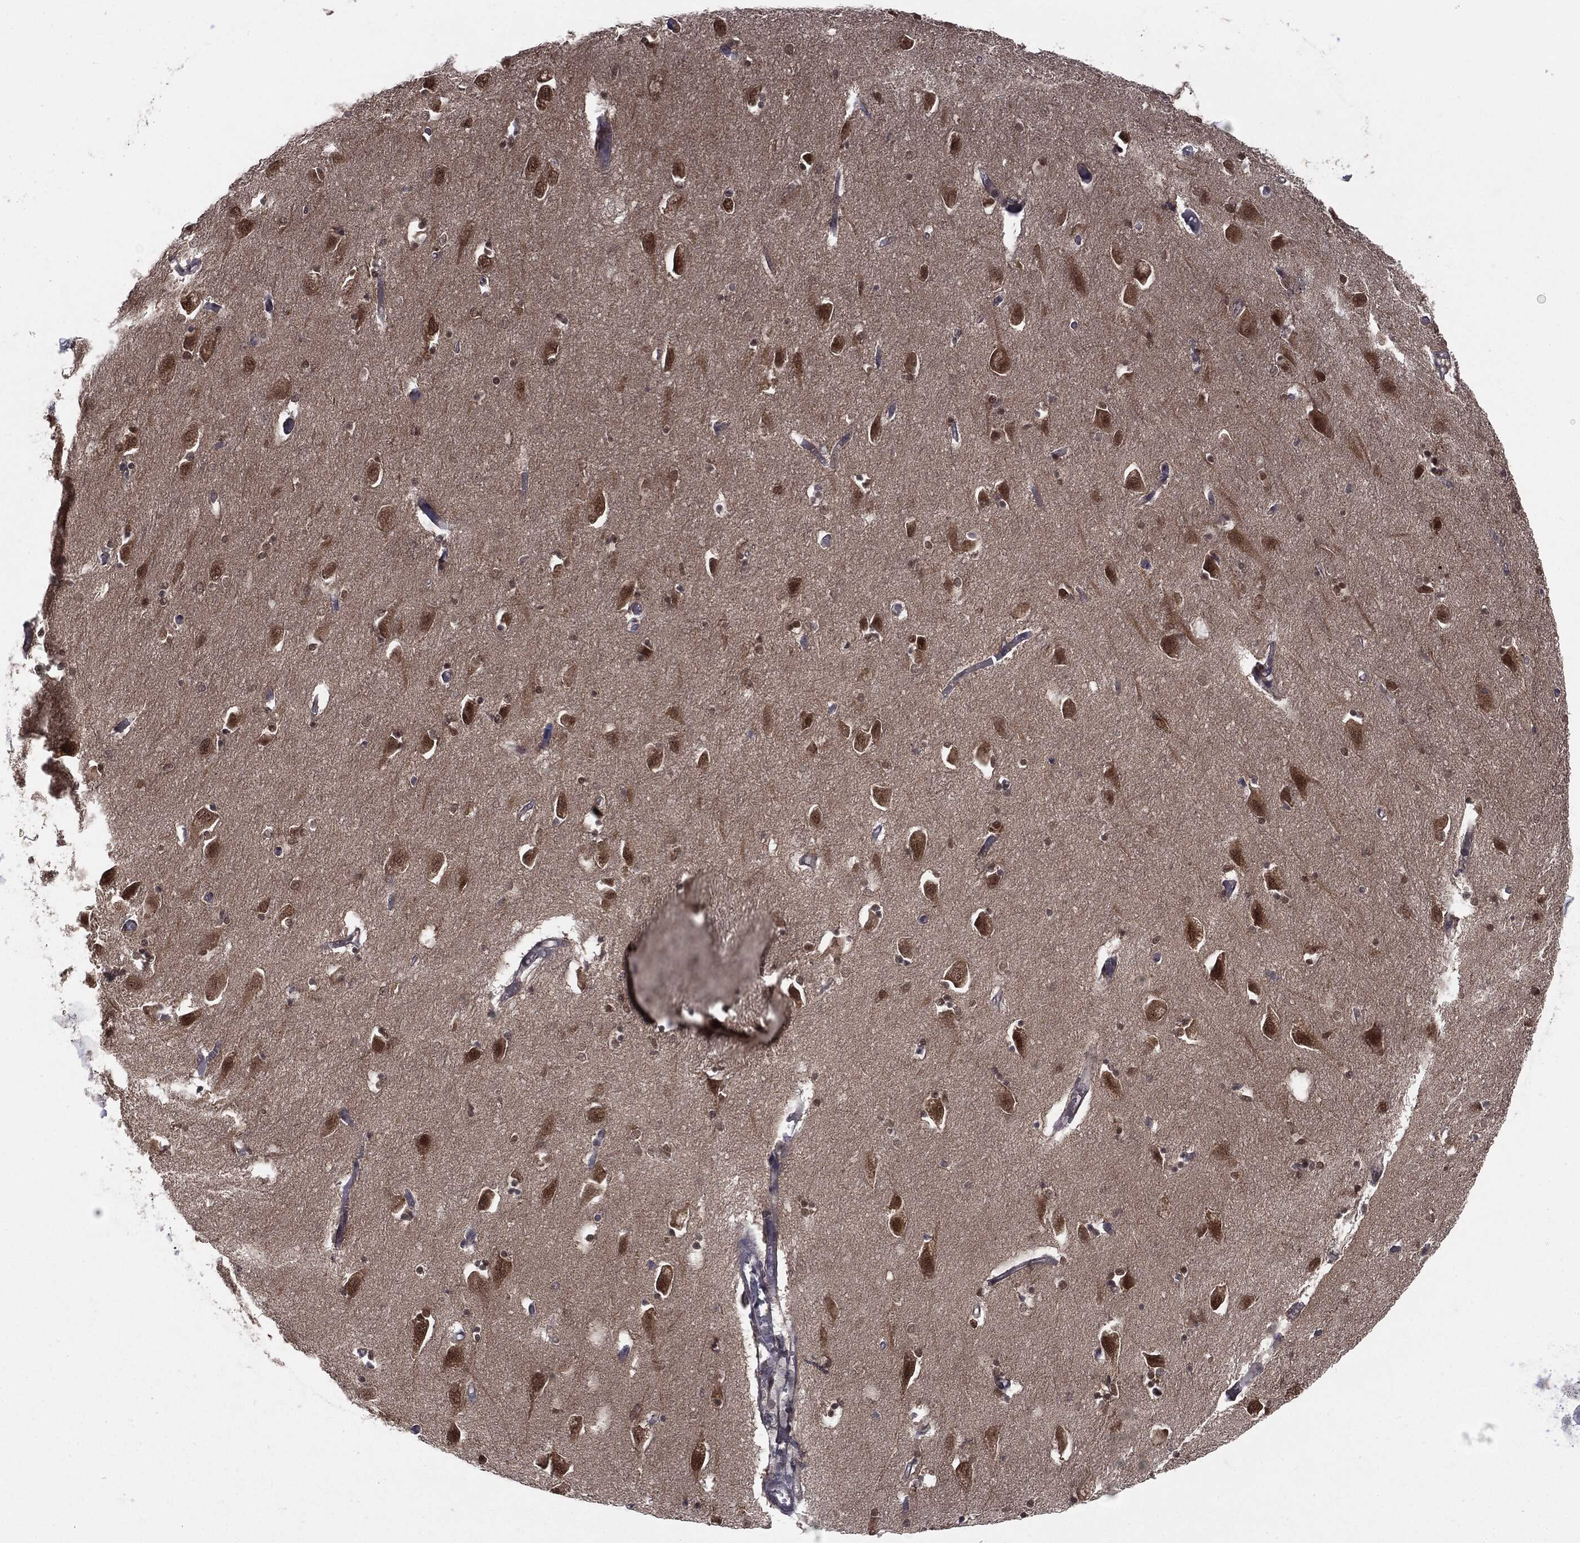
{"staining": {"intensity": "negative", "quantity": "none", "location": "none"}, "tissue": "hippocampus", "cell_type": "Glial cells", "image_type": "normal", "snomed": [{"axis": "morphology", "description": "Normal tissue, NOS"}, {"axis": "topography", "description": "Lateral ventricle wall"}, {"axis": "topography", "description": "Hippocampus"}], "caption": "Glial cells show no significant protein staining in unremarkable hippocampus. The staining is performed using DAB (3,3'-diaminobenzidine) brown chromogen with nuclei counter-stained in using hematoxylin.", "gene": "KRT7", "patient": {"sex": "female", "age": 63}}